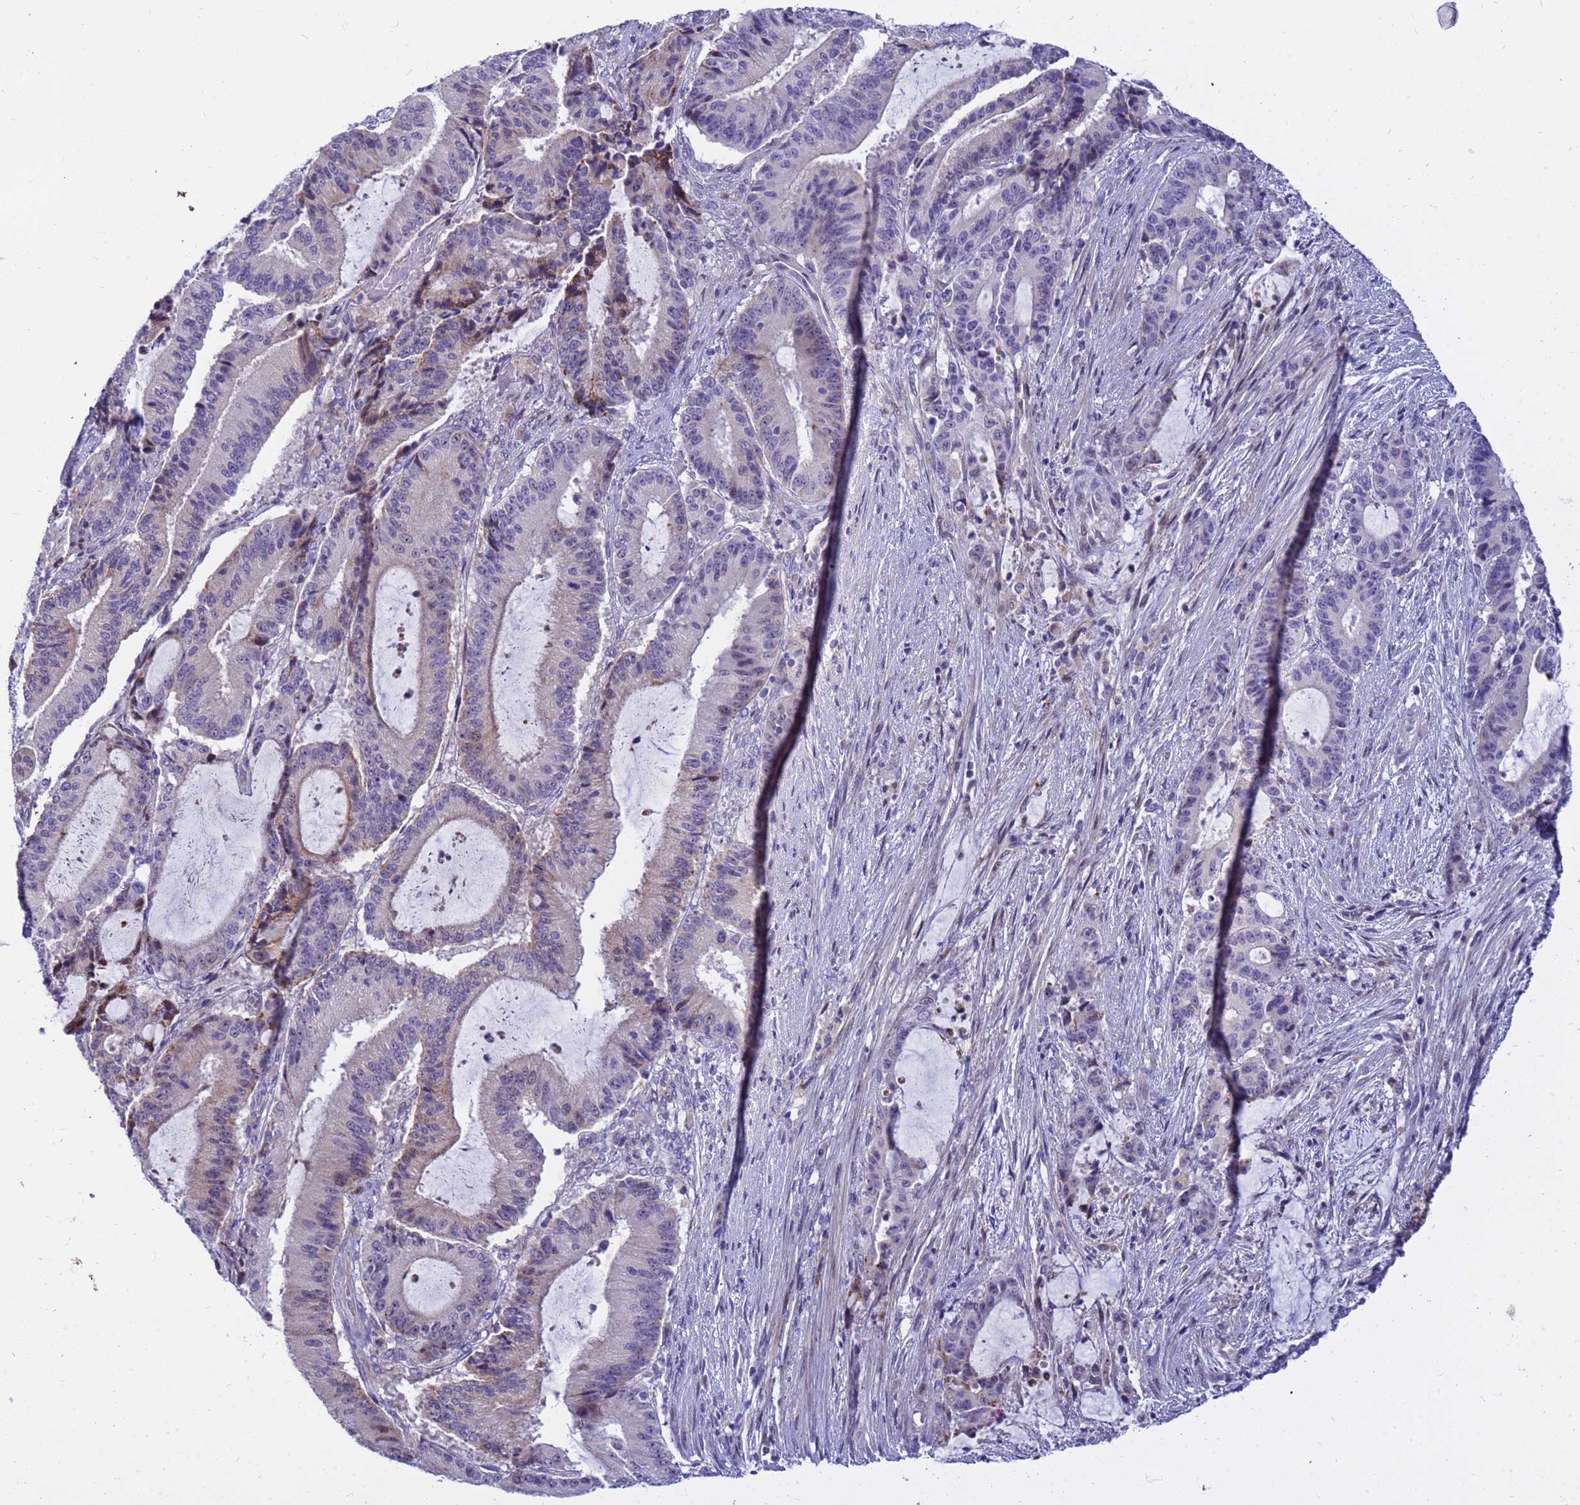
{"staining": {"intensity": "moderate", "quantity": "<25%", "location": "cytoplasmic/membranous,nuclear"}, "tissue": "liver cancer", "cell_type": "Tumor cells", "image_type": "cancer", "snomed": [{"axis": "morphology", "description": "Normal tissue, NOS"}, {"axis": "morphology", "description": "Cholangiocarcinoma"}, {"axis": "topography", "description": "Liver"}, {"axis": "topography", "description": "Peripheral nerve tissue"}], "caption": "Cholangiocarcinoma (liver) tissue demonstrates moderate cytoplasmic/membranous and nuclear expression in approximately <25% of tumor cells, visualized by immunohistochemistry.", "gene": "LRATD1", "patient": {"sex": "female", "age": 73}}